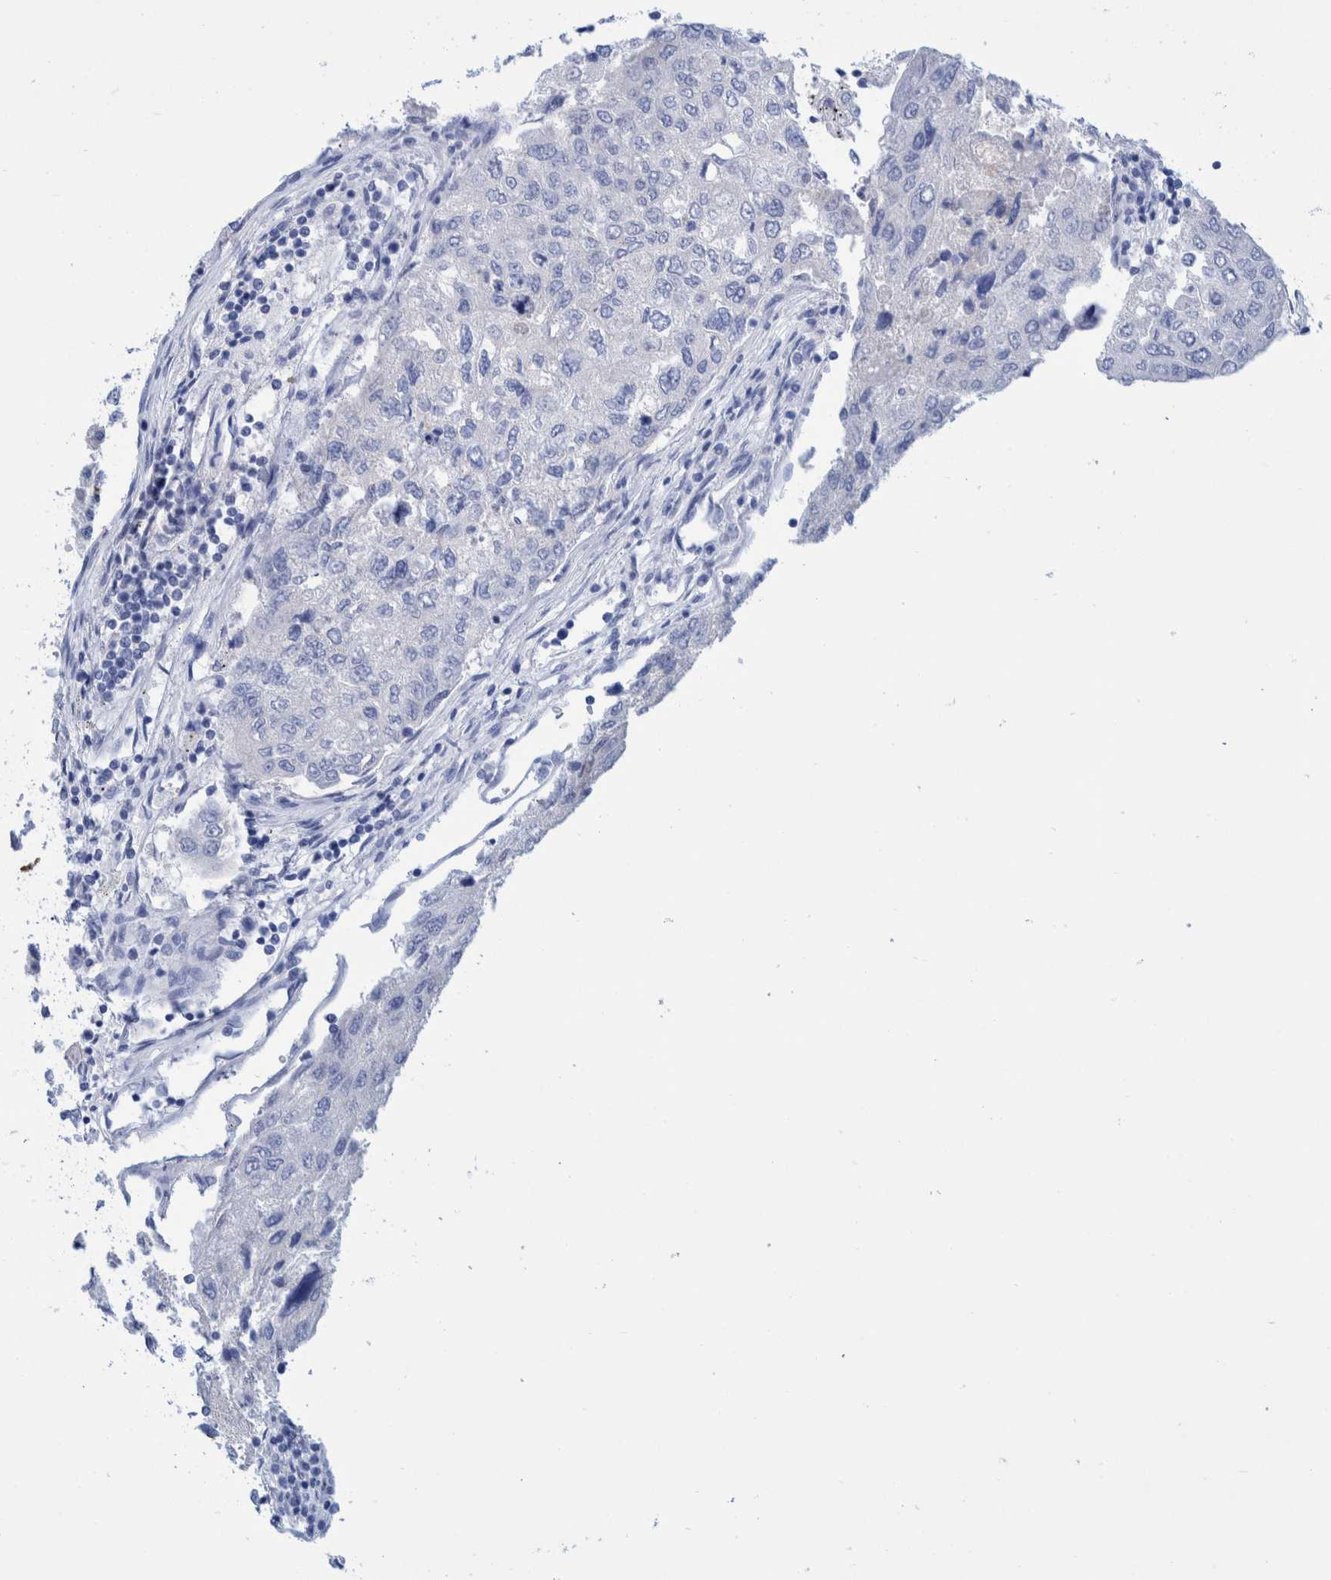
{"staining": {"intensity": "negative", "quantity": "none", "location": "none"}, "tissue": "urothelial cancer", "cell_type": "Tumor cells", "image_type": "cancer", "snomed": [{"axis": "morphology", "description": "Urothelial carcinoma, High grade"}, {"axis": "topography", "description": "Lymph node"}, {"axis": "topography", "description": "Urinary bladder"}], "caption": "A high-resolution photomicrograph shows IHC staining of urothelial cancer, which exhibits no significant expression in tumor cells.", "gene": "PERP", "patient": {"sex": "male", "age": 51}}